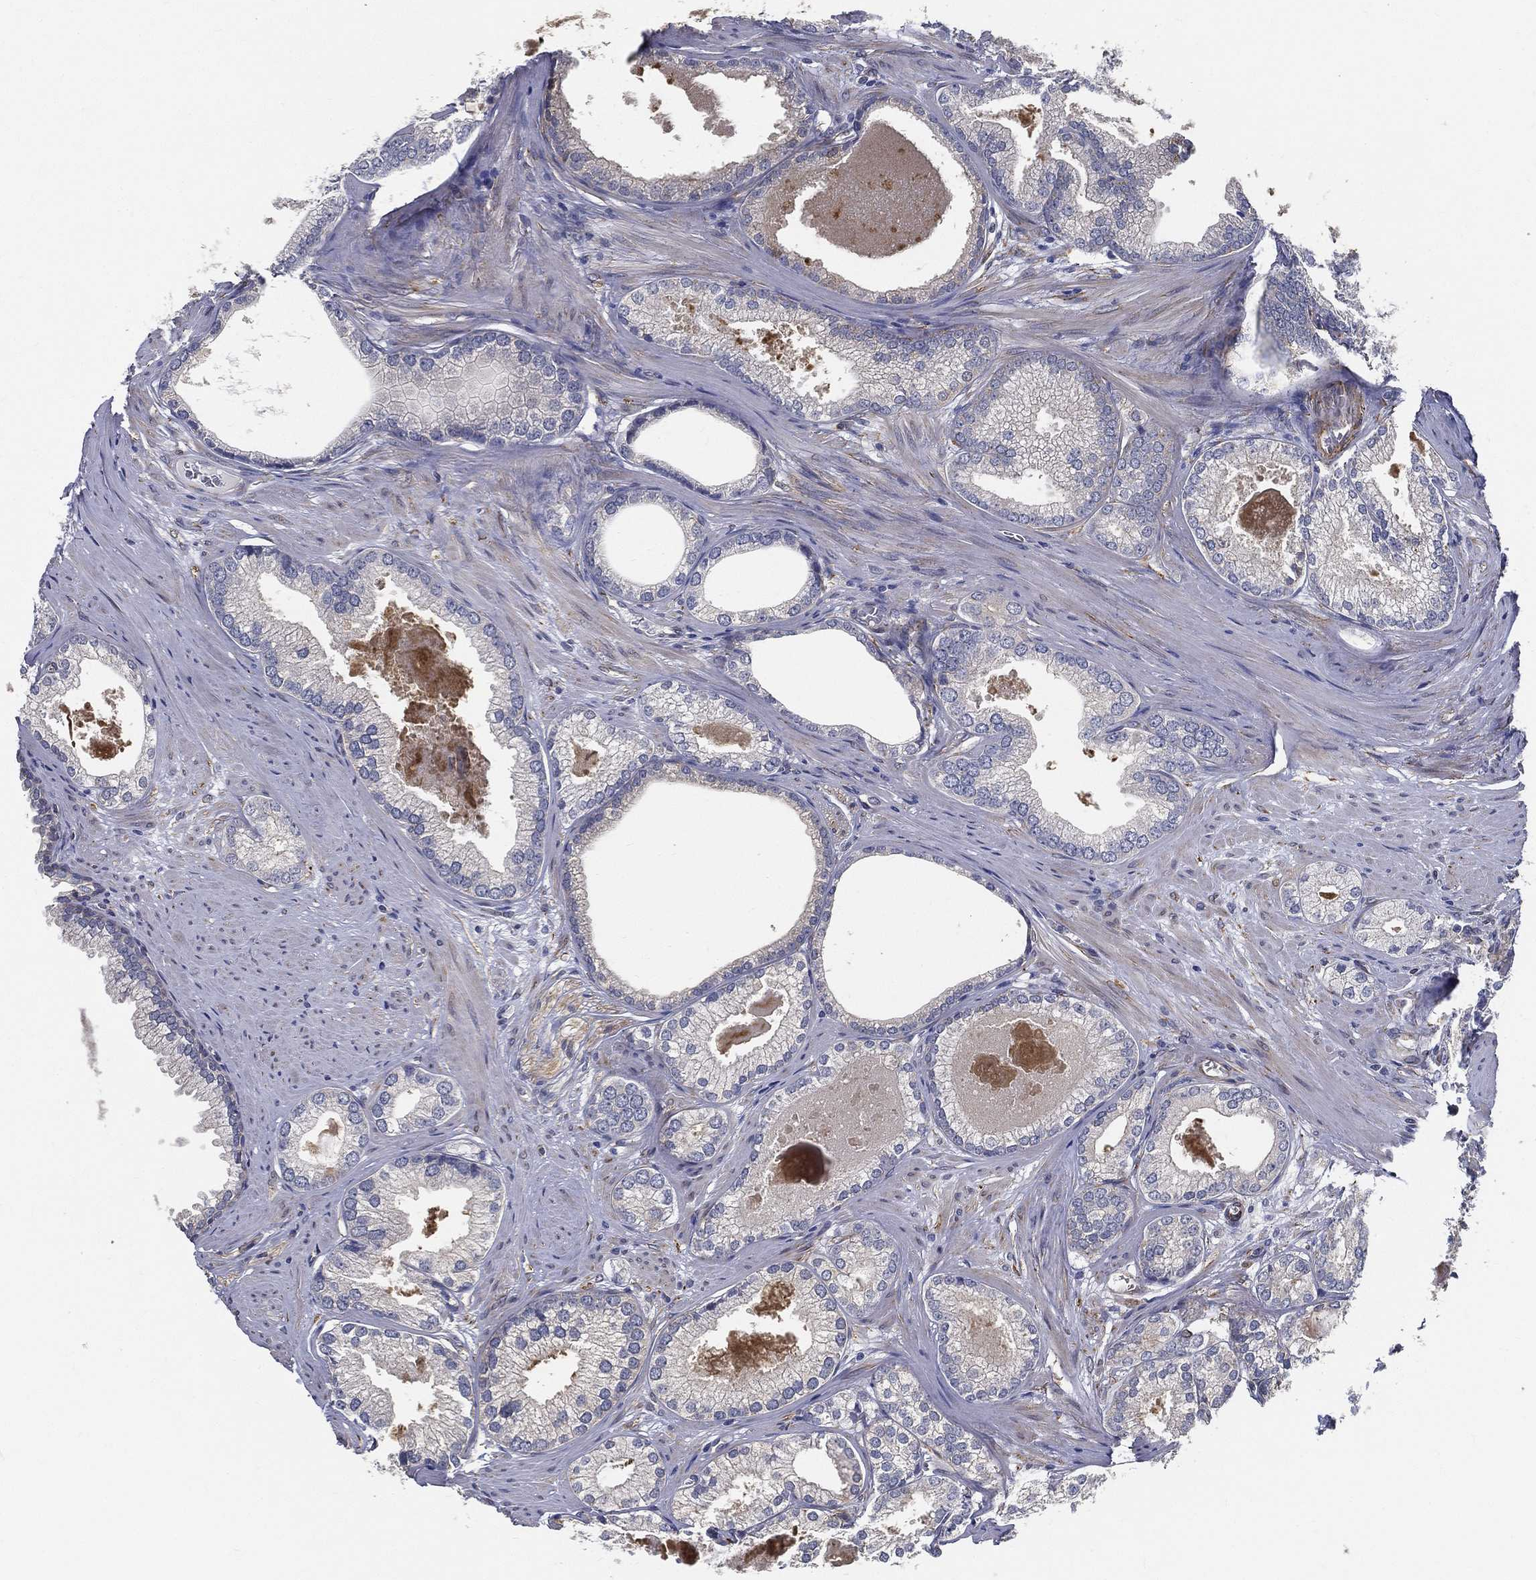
{"staining": {"intensity": "negative", "quantity": "none", "location": "none"}, "tissue": "prostate cancer", "cell_type": "Tumor cells", "image_type": "cancer", "snomed": [{"axis": "morphology", "description": "Adenocarcinoma, High grade"}, {"axis": "topography", "description": "Prostate and seminal vesicle, NOS"}], "caption": "DAB (3,3'-diaminobenzidine) immunohistochemical staining of human prostate cancer (high-grade adenocarcinoma) displays no significant positivity in tumor cells. (DAB IHC with hematoxylin counter stain).", "gene": "LRRC56", "patient": {"sex": "male", "age": 62}}